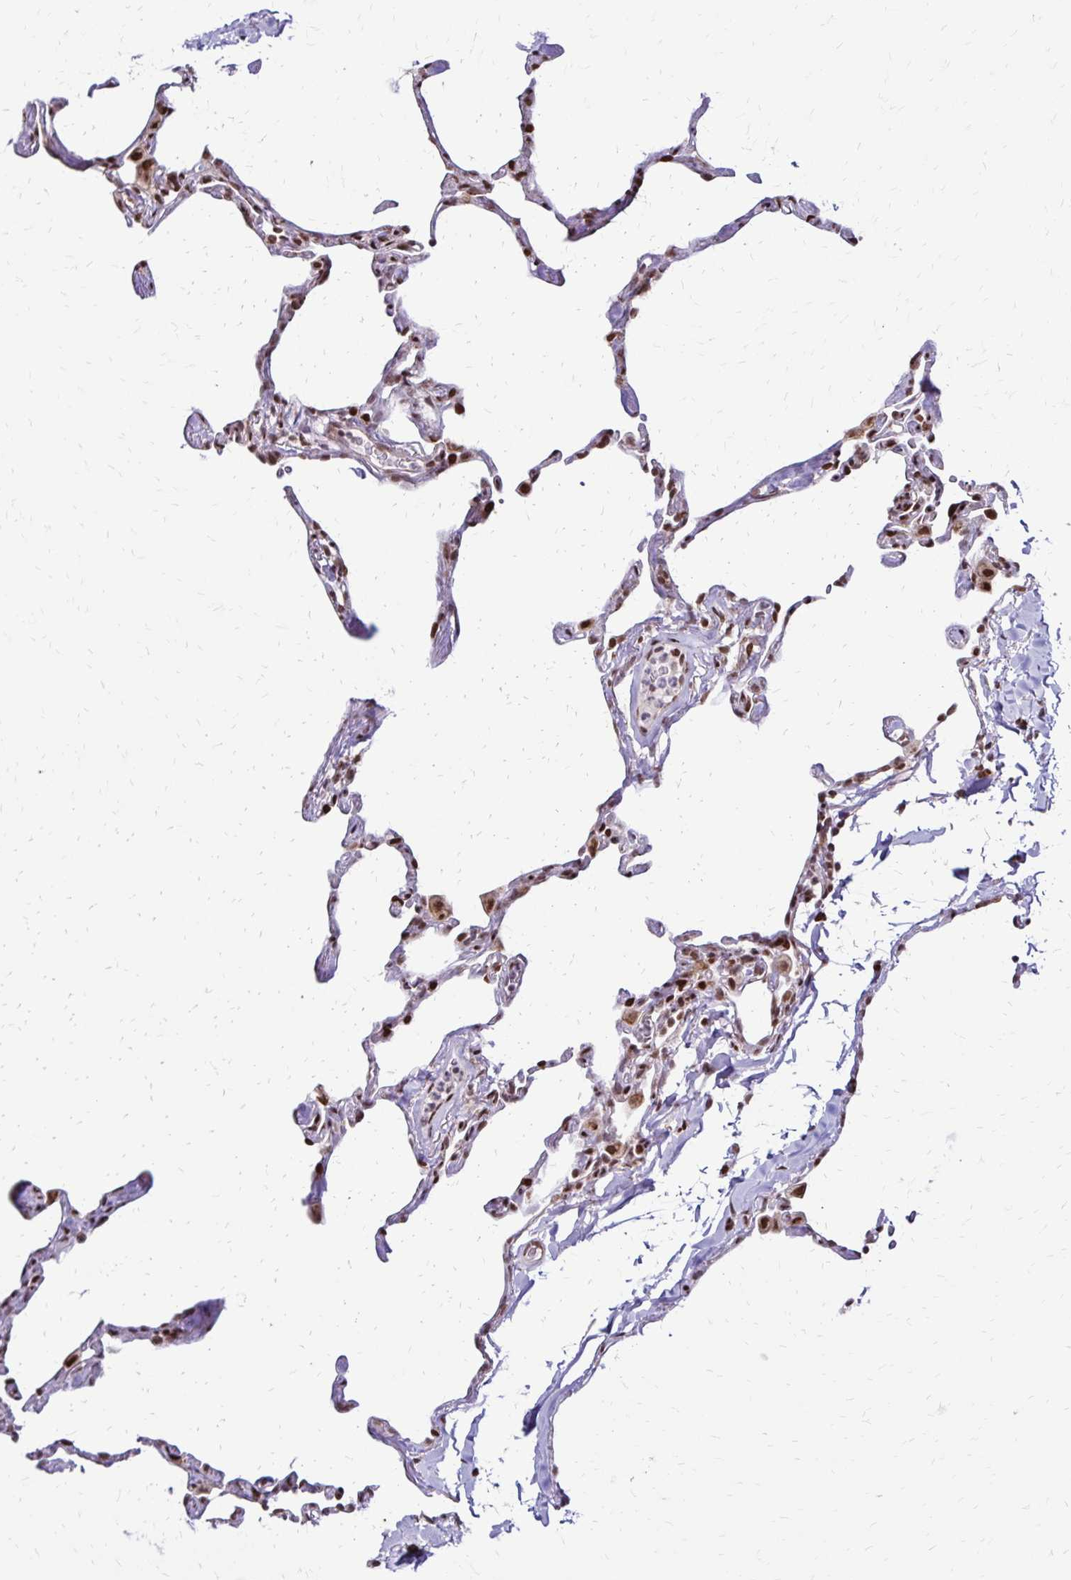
{"staining": {"intensity": "moderate", "quantity": "25%-75%", "location": "nuclear"}, "tissue": "lung", "cell_type": "Alveolar cells", "image_type": "normal", "snomed": [{"axis": "morphology", "description": "Normal tissue, NOS"}, {"axis": "topography", "description": "Lung"}], "caption": "Immunohistochemistry (IHC) histopathology image of benign lung stained for a protein (brown), which displays medium levels of moderate nuclear positivity in about 25%-75% of alveolar cells.", "gene": "TOB1", "patient": {"sex": "male", "age": 65}}